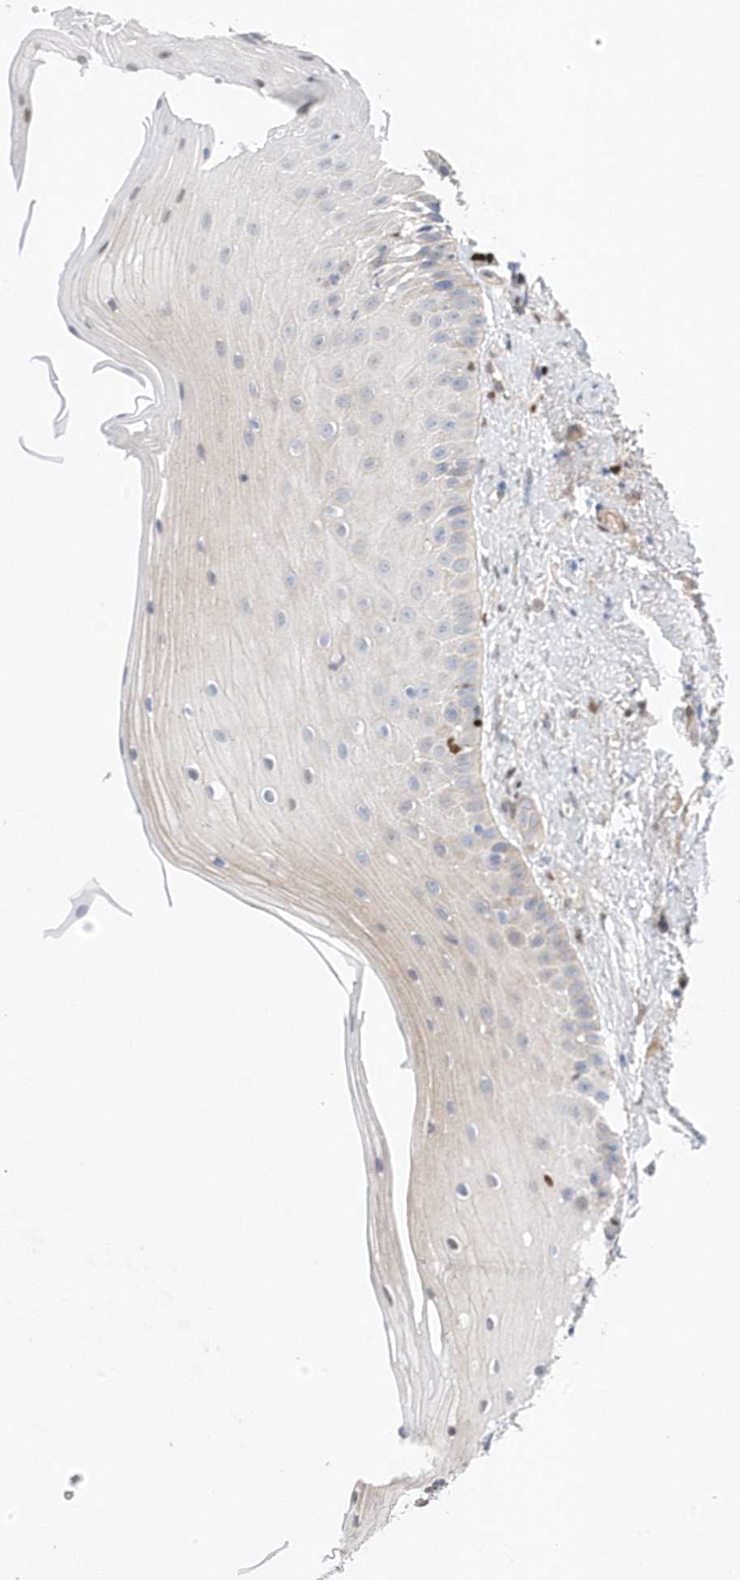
{"staining": {"intensity": "weak", "quantity": "<25%", "location": "cytoplasmic/membranous"}, "tissue": "oral mucosa", "cell_type": "Squamous epithelial cells", "image_type": "normal", "snomed": [{"axis": "morphology", "description": "Normal tissue, NOS"}, {"axis": "topography", "description": "Oral tissue"}], "caption": "This is a photomicrograph of immunohistochemistry staining of benign oral mucosa, which shows no staining in squamous epithelial cells.", "gene": "GTPBP6", "patient": {"sex": "female", "age": 63}}